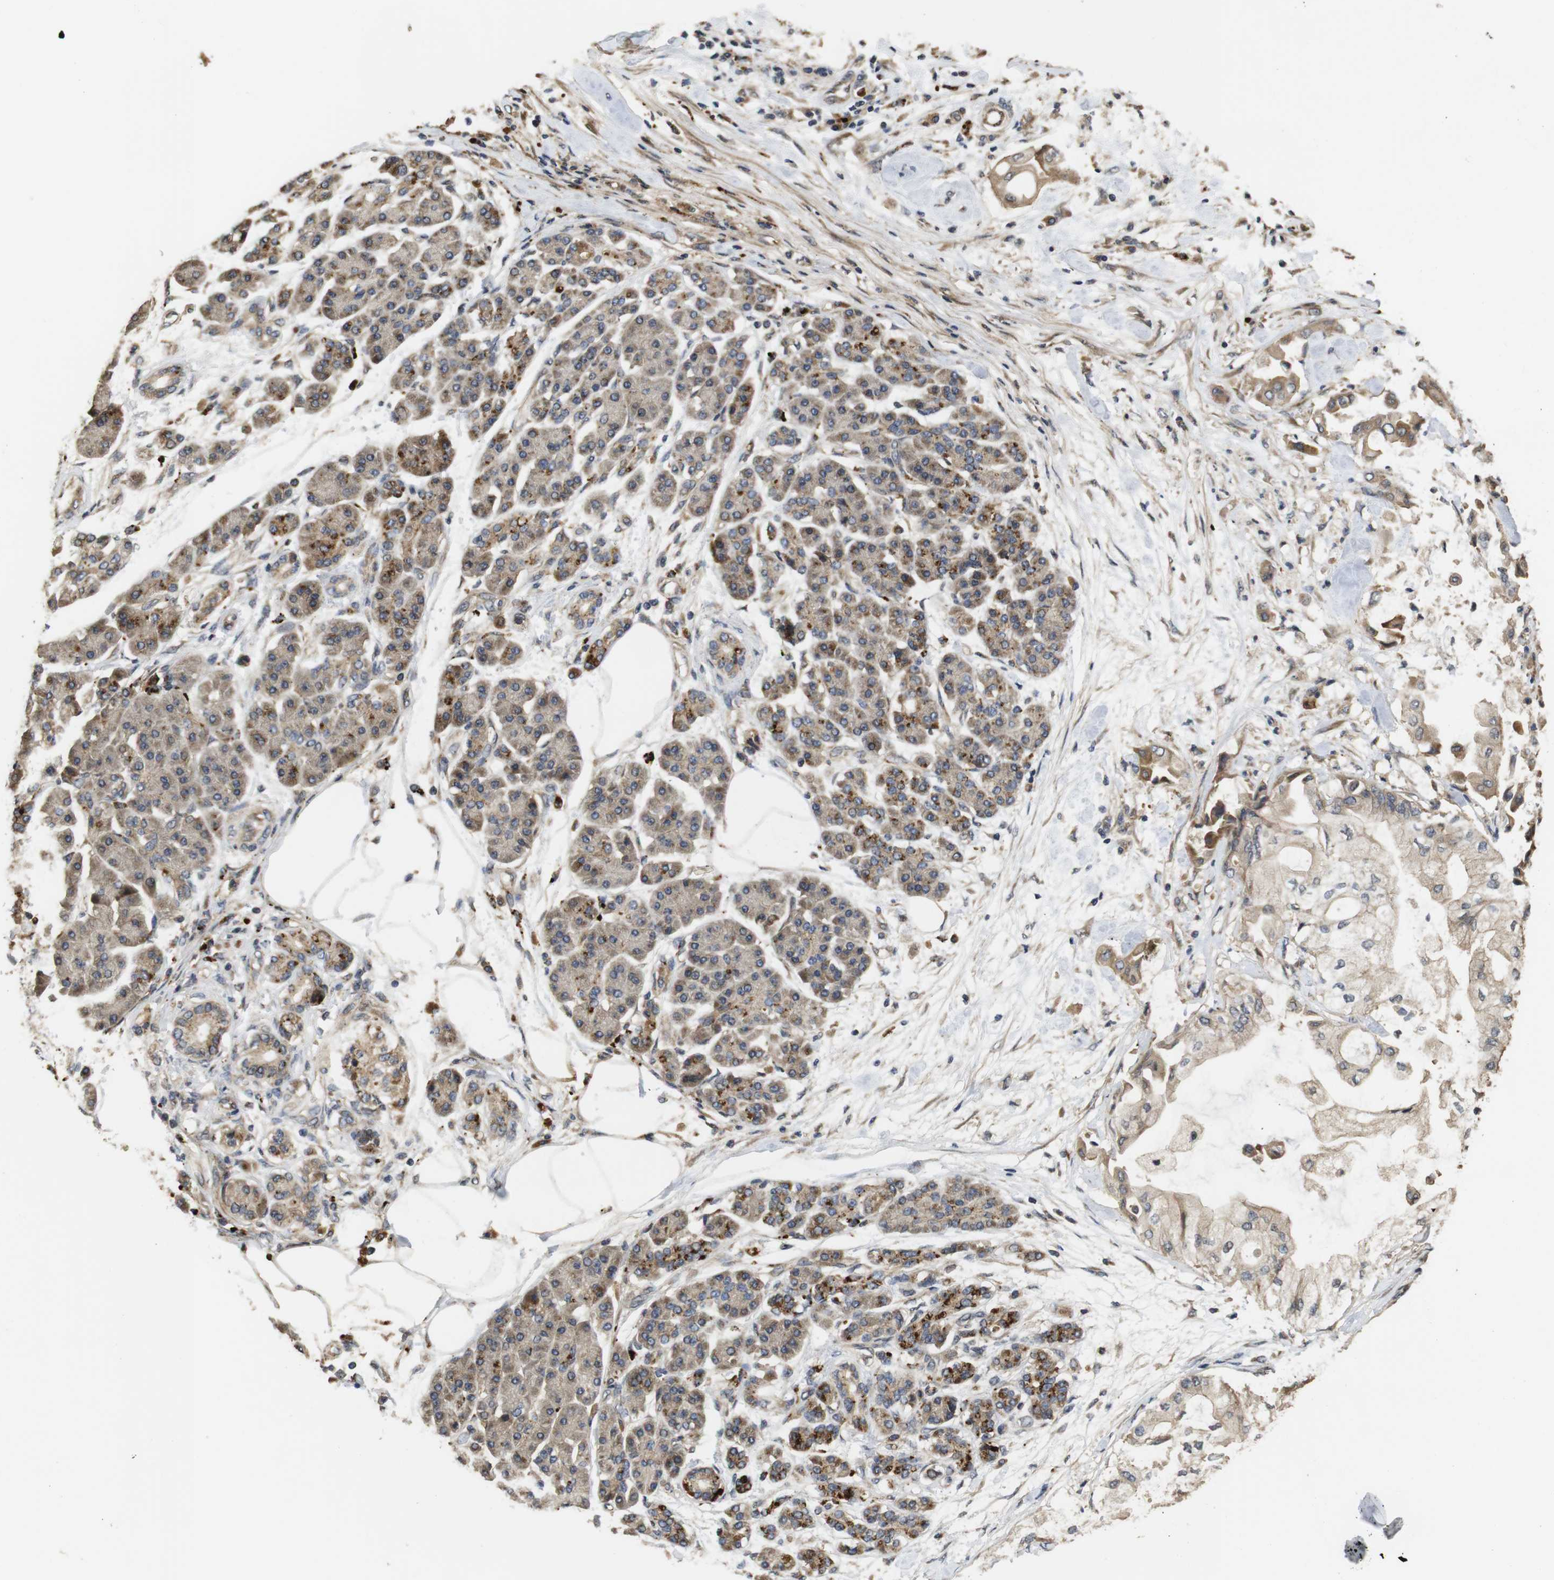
{"staining": {"intensity": "weak", "quantity": ">75%", "location": "cytoplasmic/membranous"}, "tissue": "pancreatic cancer", "cell_type": "Tumor cells", "image_type": "cancer", "snomed": [{"axis": "morphology", "description": "Adenocarcinoma, NOS"}, {"axis": "morphology", "description": "Adenocarcinoma, metastatic, NOS"}, {"axis": "topography", "description": "Lymph node"}, {"axis": "topography", "description": "Pancreas"}, {"axis": "topography", "description": "Duodenum"}], "caption": "An image of pancreatic metastatic adenocarcinoma stained for a protein exhibits weak cytoplasmic/membranous brown staining in tumor cells. Using DAB (brown) and hematoxylin (blue) stains, captured at high magnification using brightfield microscopy.", "gene": "PTPN14", "patient": {"sex": "female", "age": 64}}